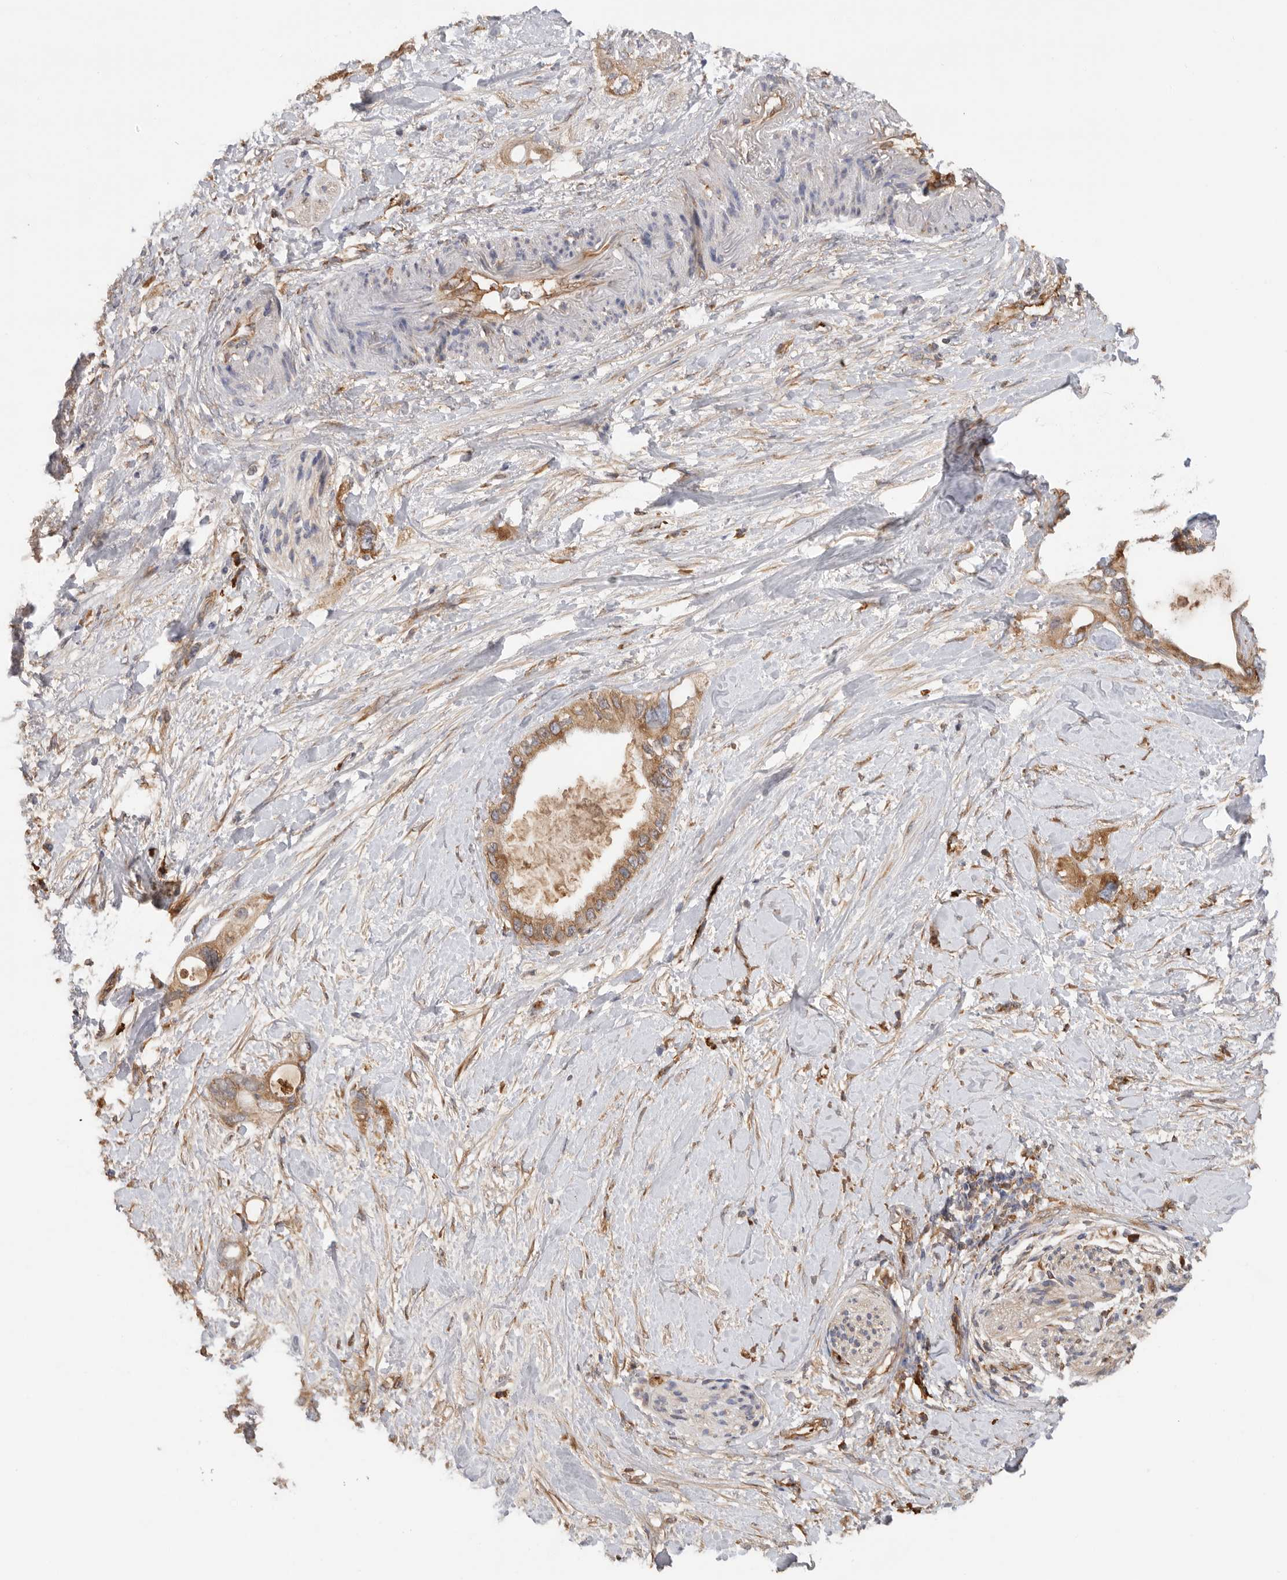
{"staining": {"intensity": "moderate", "quantity": ">75%", "location": "cytoplasmic/membranous"}, "tissue": "pancreatic cancer", "cell_type": "Tumor cells", "image_type": "cancer", "snomed": [{"axis": "morphology", "description": "Adenocarcinoma, NOS"}, {"axis": "topography", "description": "Pancreas"}], "caption": "Immunohistochemical staining of pancreatic cancer reveals moderate cytoplasmic/membranous protein staining in approximately >75% of tumor cells. The protein of interest is shown in brown color, while the nuclei are stained blue.", "gene": "CDC42BPB", "patient": {"sex": "female", "age": 56}}